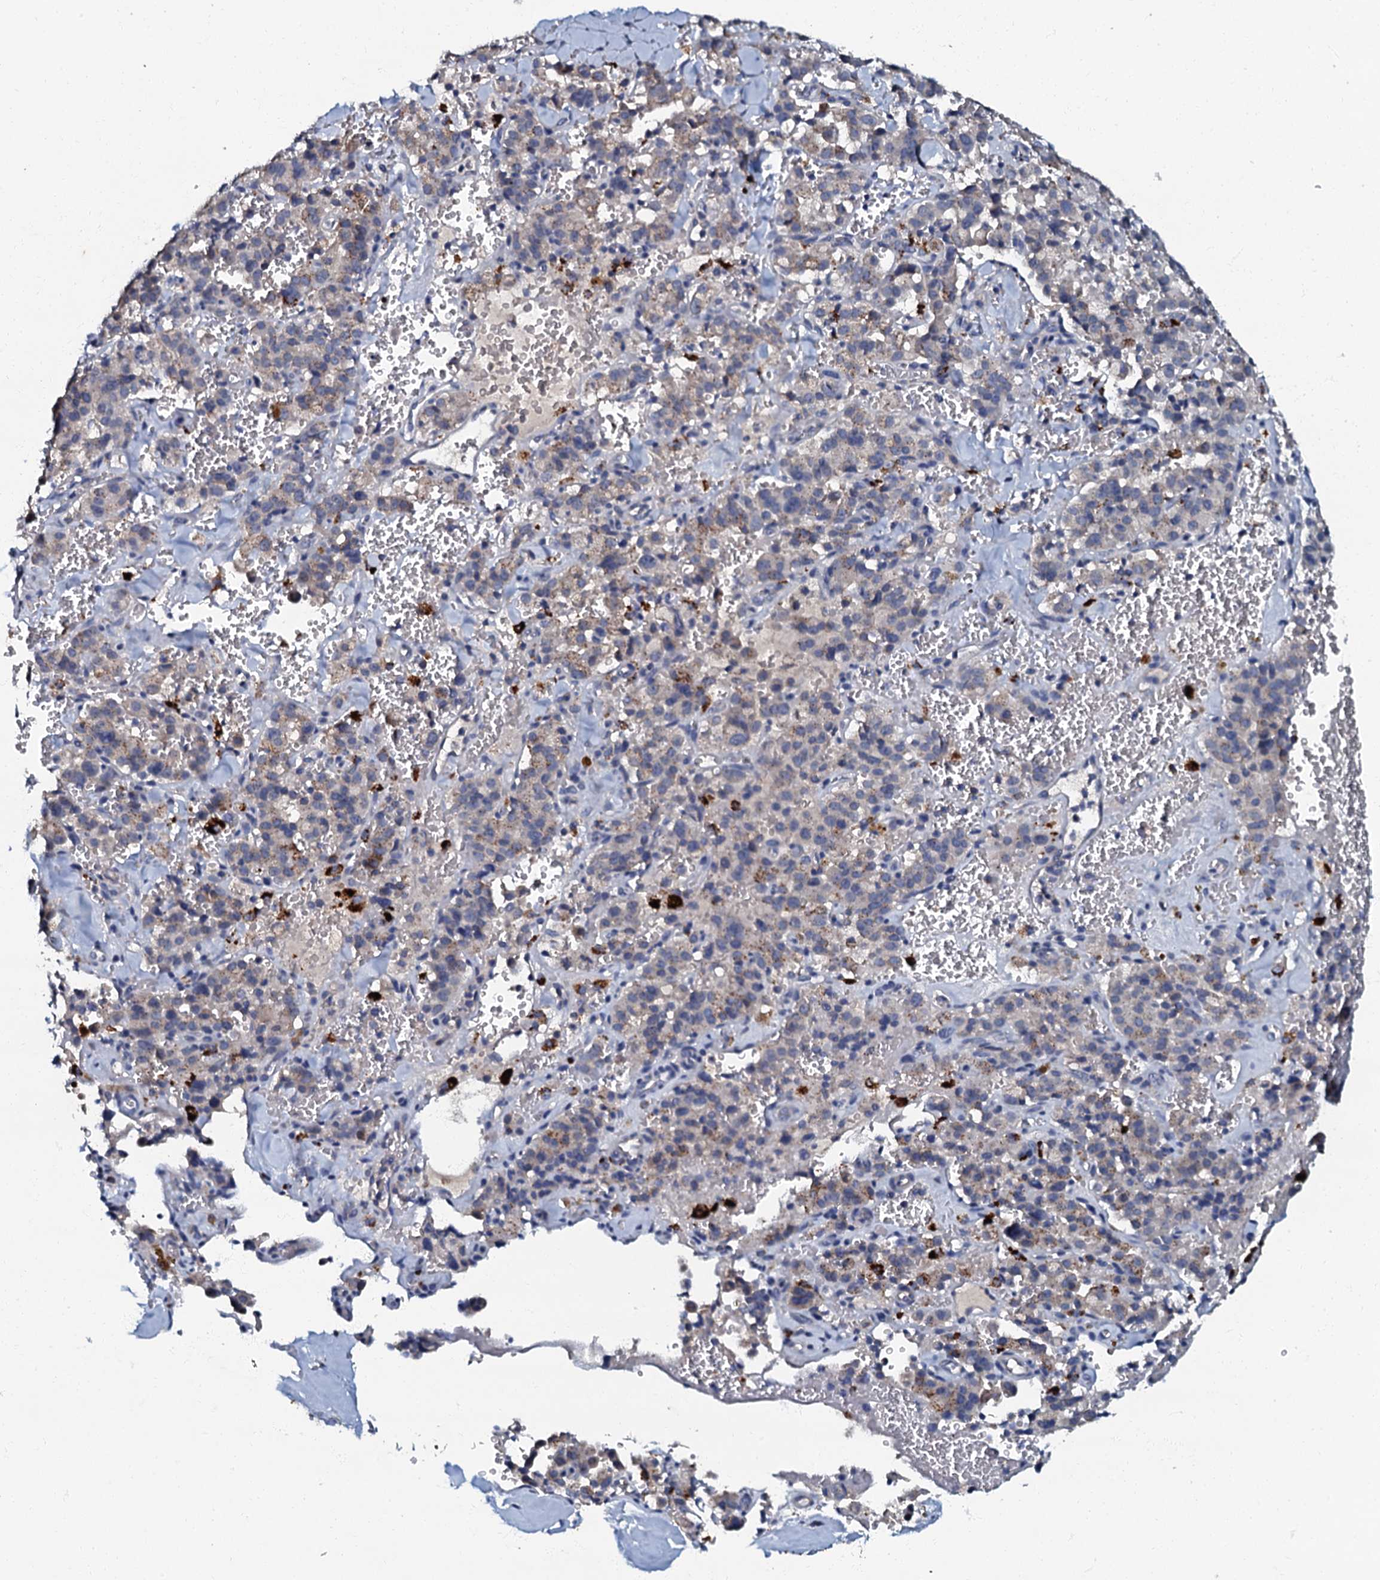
{"staining": {"intensity": "moderate", "quantity": "<25%", "location": "cytoplasmic/membranous"}, "tissue": "pancreatic cancer", "cell_type": "Tumor cells", "image_type": "cancer", "snomed": [{"axis": "morphology", "description": "Adenocarcinoma, NOS"}, {"axis": "topography", "description": "Pancreas"}], "caption": "Pancreatic cancer (adenocarcinoma) stained with a protein marker exhibits moderate staining in tumor cells.", "gene": "OLAH", "patient": {"sex": "male", "age": 65}}